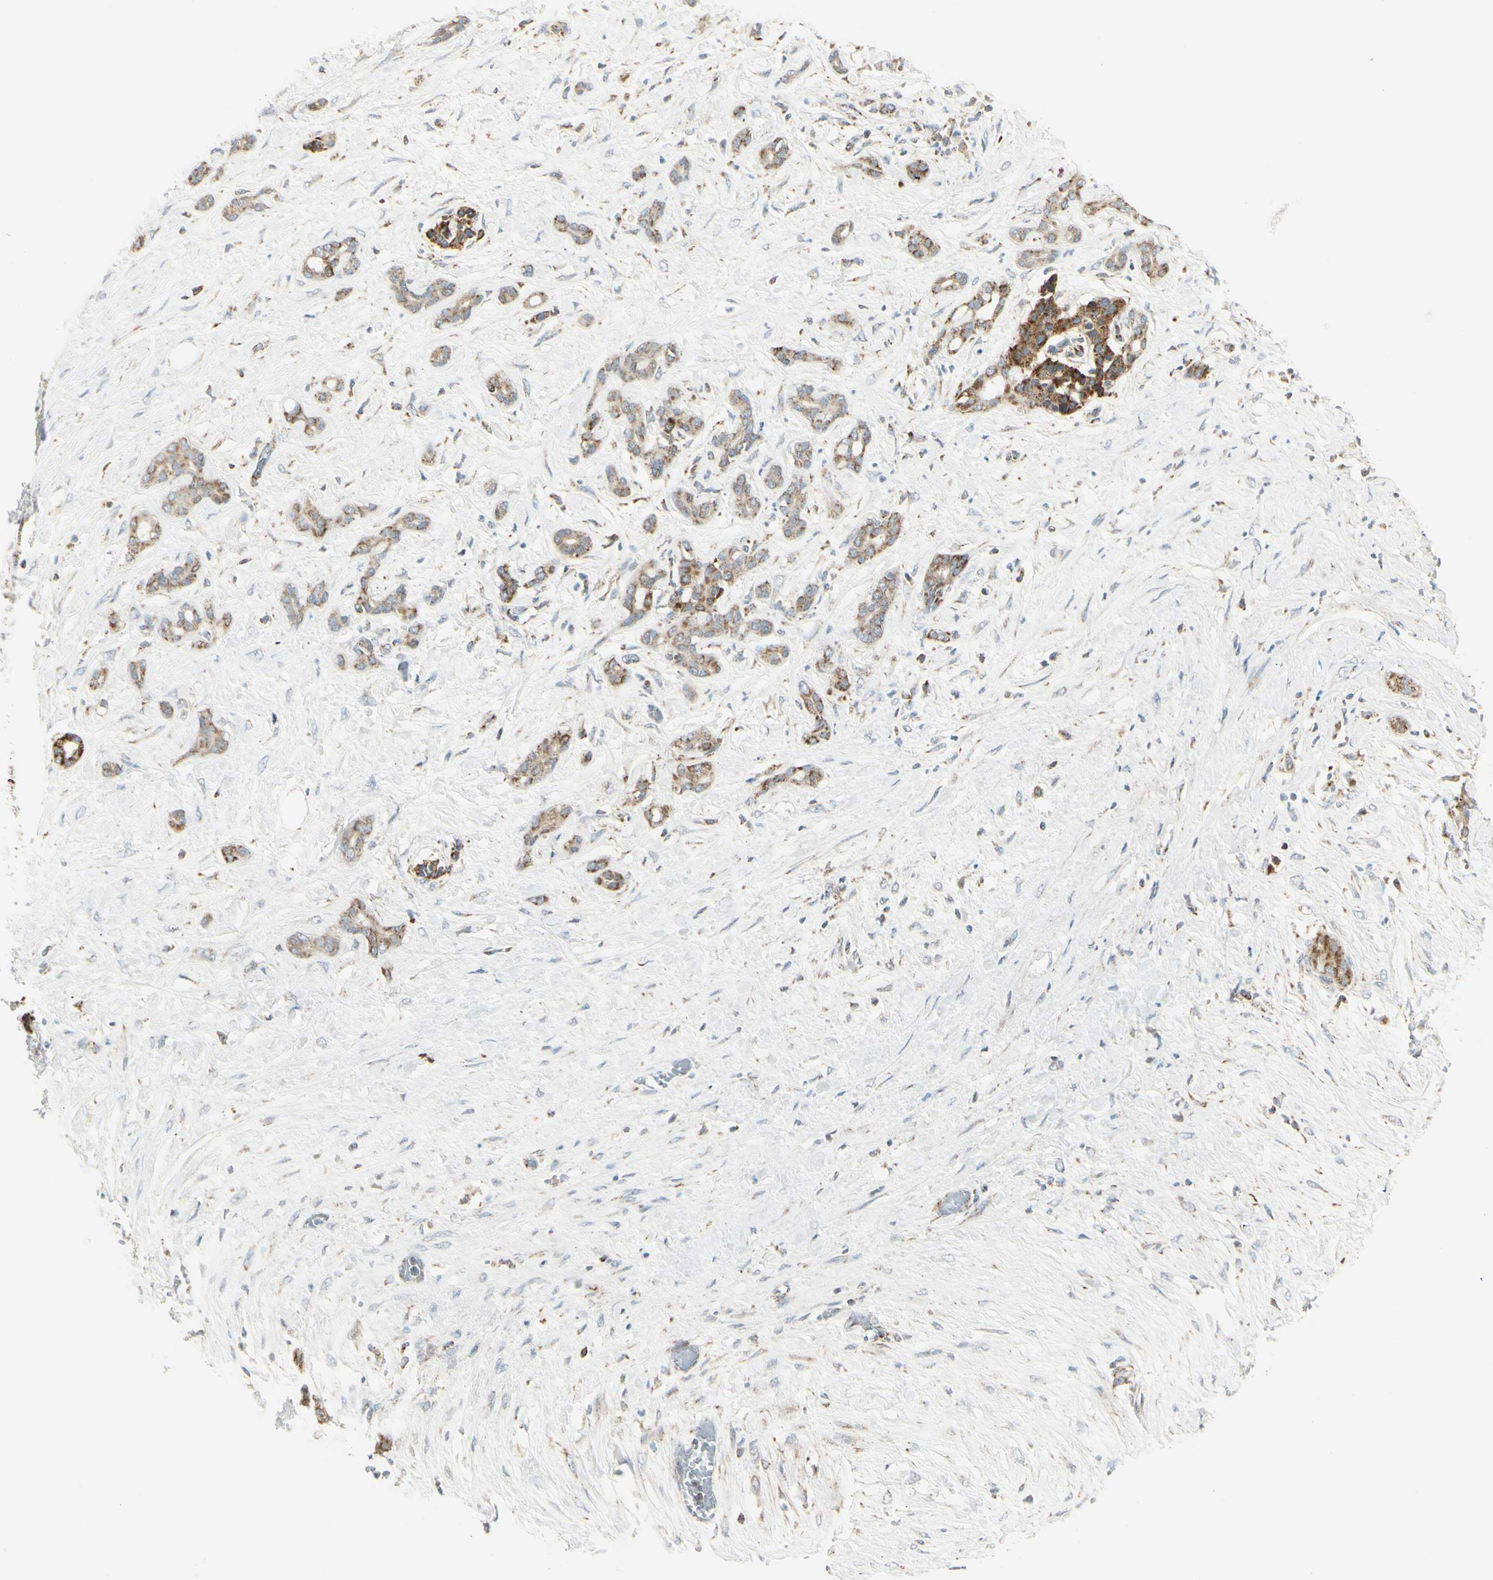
{"staining": {"intensity": "moderate", "quantity": "25%-75%", "location": "cytoplasmic/membranous"}, "tissue": "pancreatic cancer", "cell_type": "Tumor cells", "image_type": "cancer", "snomed": [{"axis": "morphology", "description": "Adenocarcinoma, NOS"}, {"axis": "topography", "description": "Pancreas"}], "caption": "Immunohistochemistry (IHC) micrograph of neoplastic tissue: human pancreatic cancer (adenocarcinoma) stained using IHC exhibits medium levels of moderate protein expression localized specifically in the cytoplasmic/membranous of tumor cells, appearing as a cytoplasmic/membranous brown color.", "gene": "ANKS6", "patient": {"sex": "male", "age": 41}}